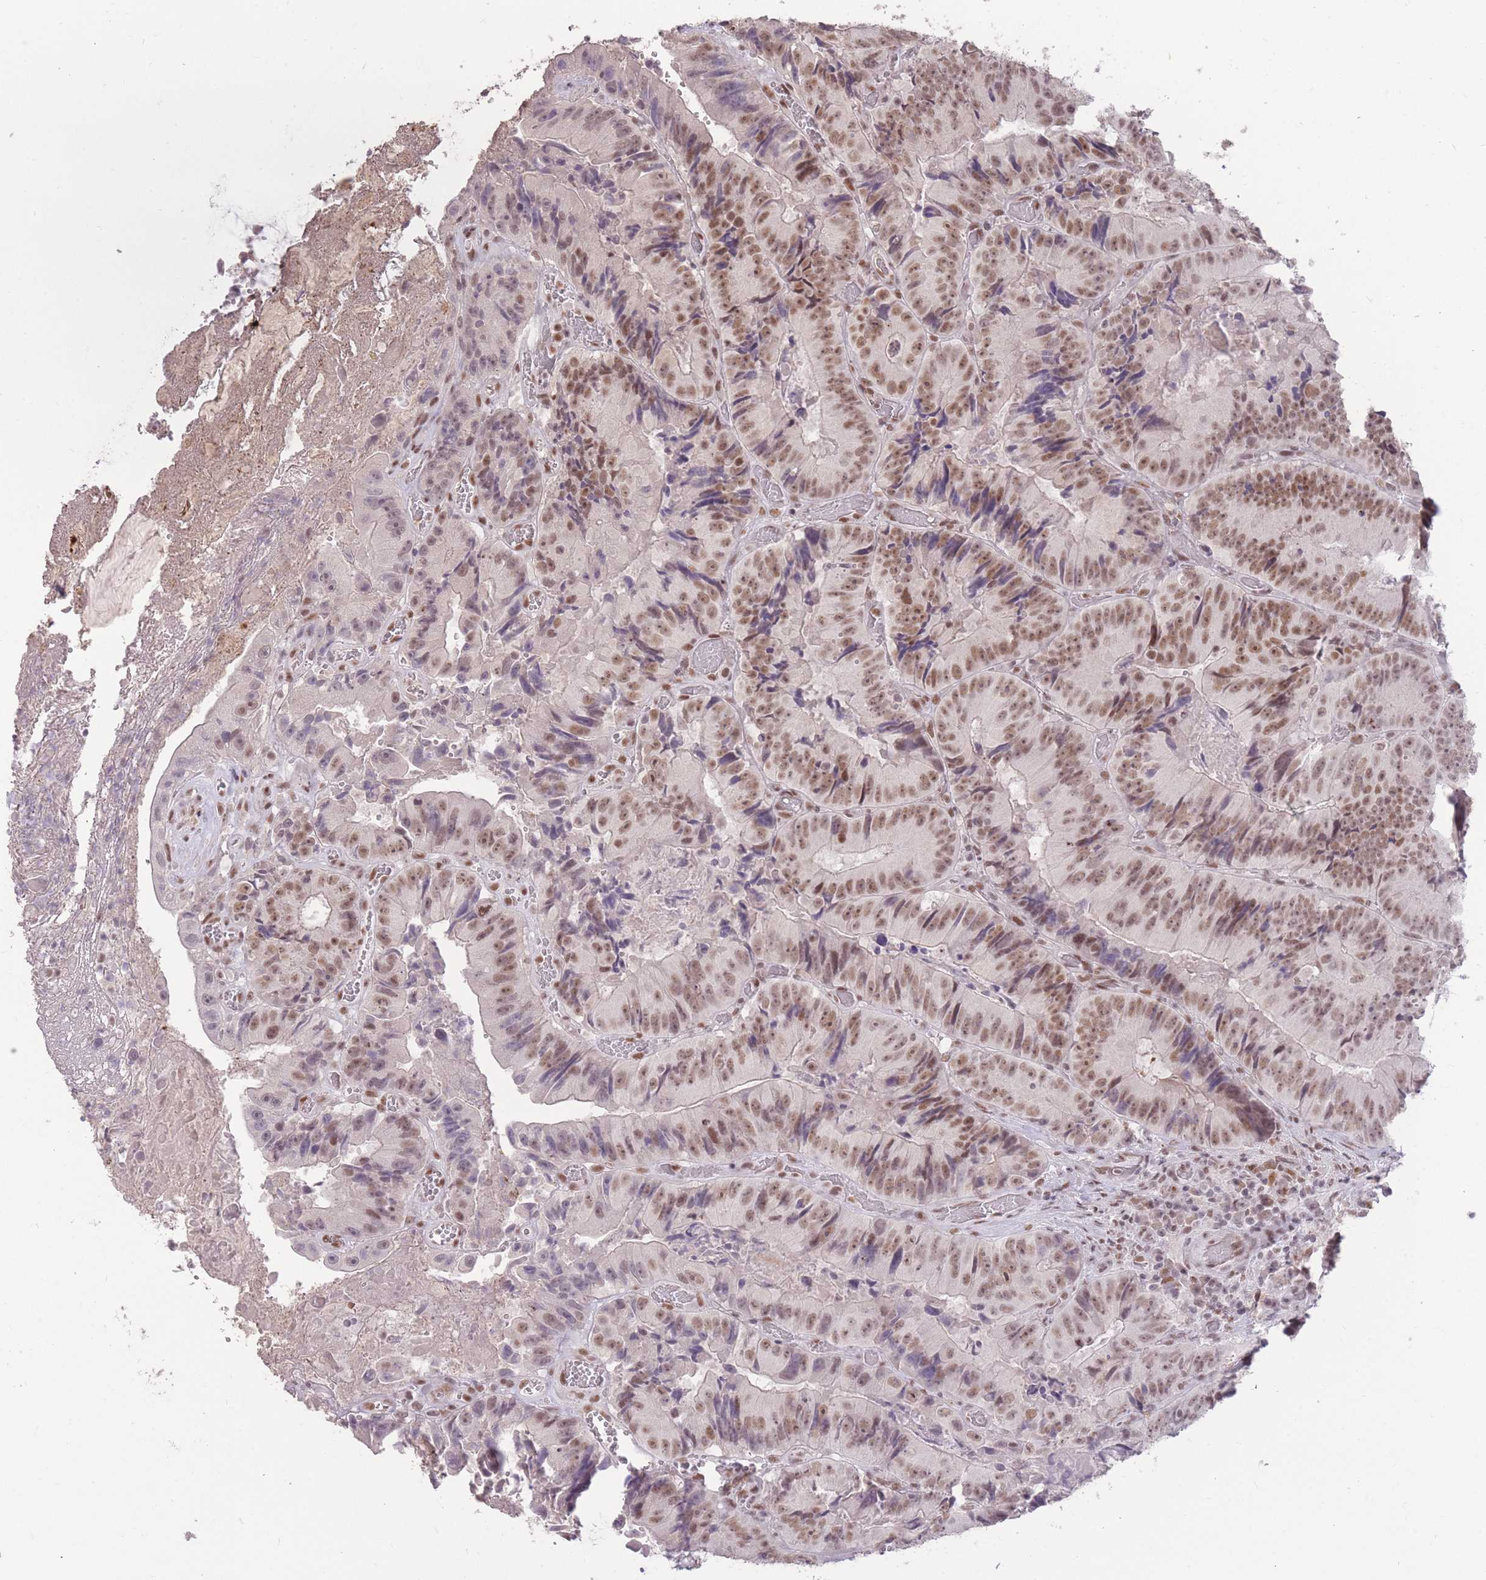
{"staining": {"intensity": "moderate", "quantity": ">75%", "location": "nuclear"}, "tissue": "colorectal cancer", "cell_type": "Tumor cells", "image_type": "cancer", "snomed": [{"axis": "morphology", "description": "Adenocarcinoma, NOS"}, {"axis": "topography", "description": "Colon"}], "caption": "Immunohistochemical staining of colorectal cancer (adenocarcinoma) exhibits moderate nuclear protein staining in about >75% of tumor cells. The staining was performed using DAB (3,3'-diaminobenzidine) to visualize the protein expression in brown, while the nuclei were stained in blue with hematoxylin (Magnification: 20x).", "gene": "HNRNPUL1", "patient": {"sex": "female", "age": 86}}